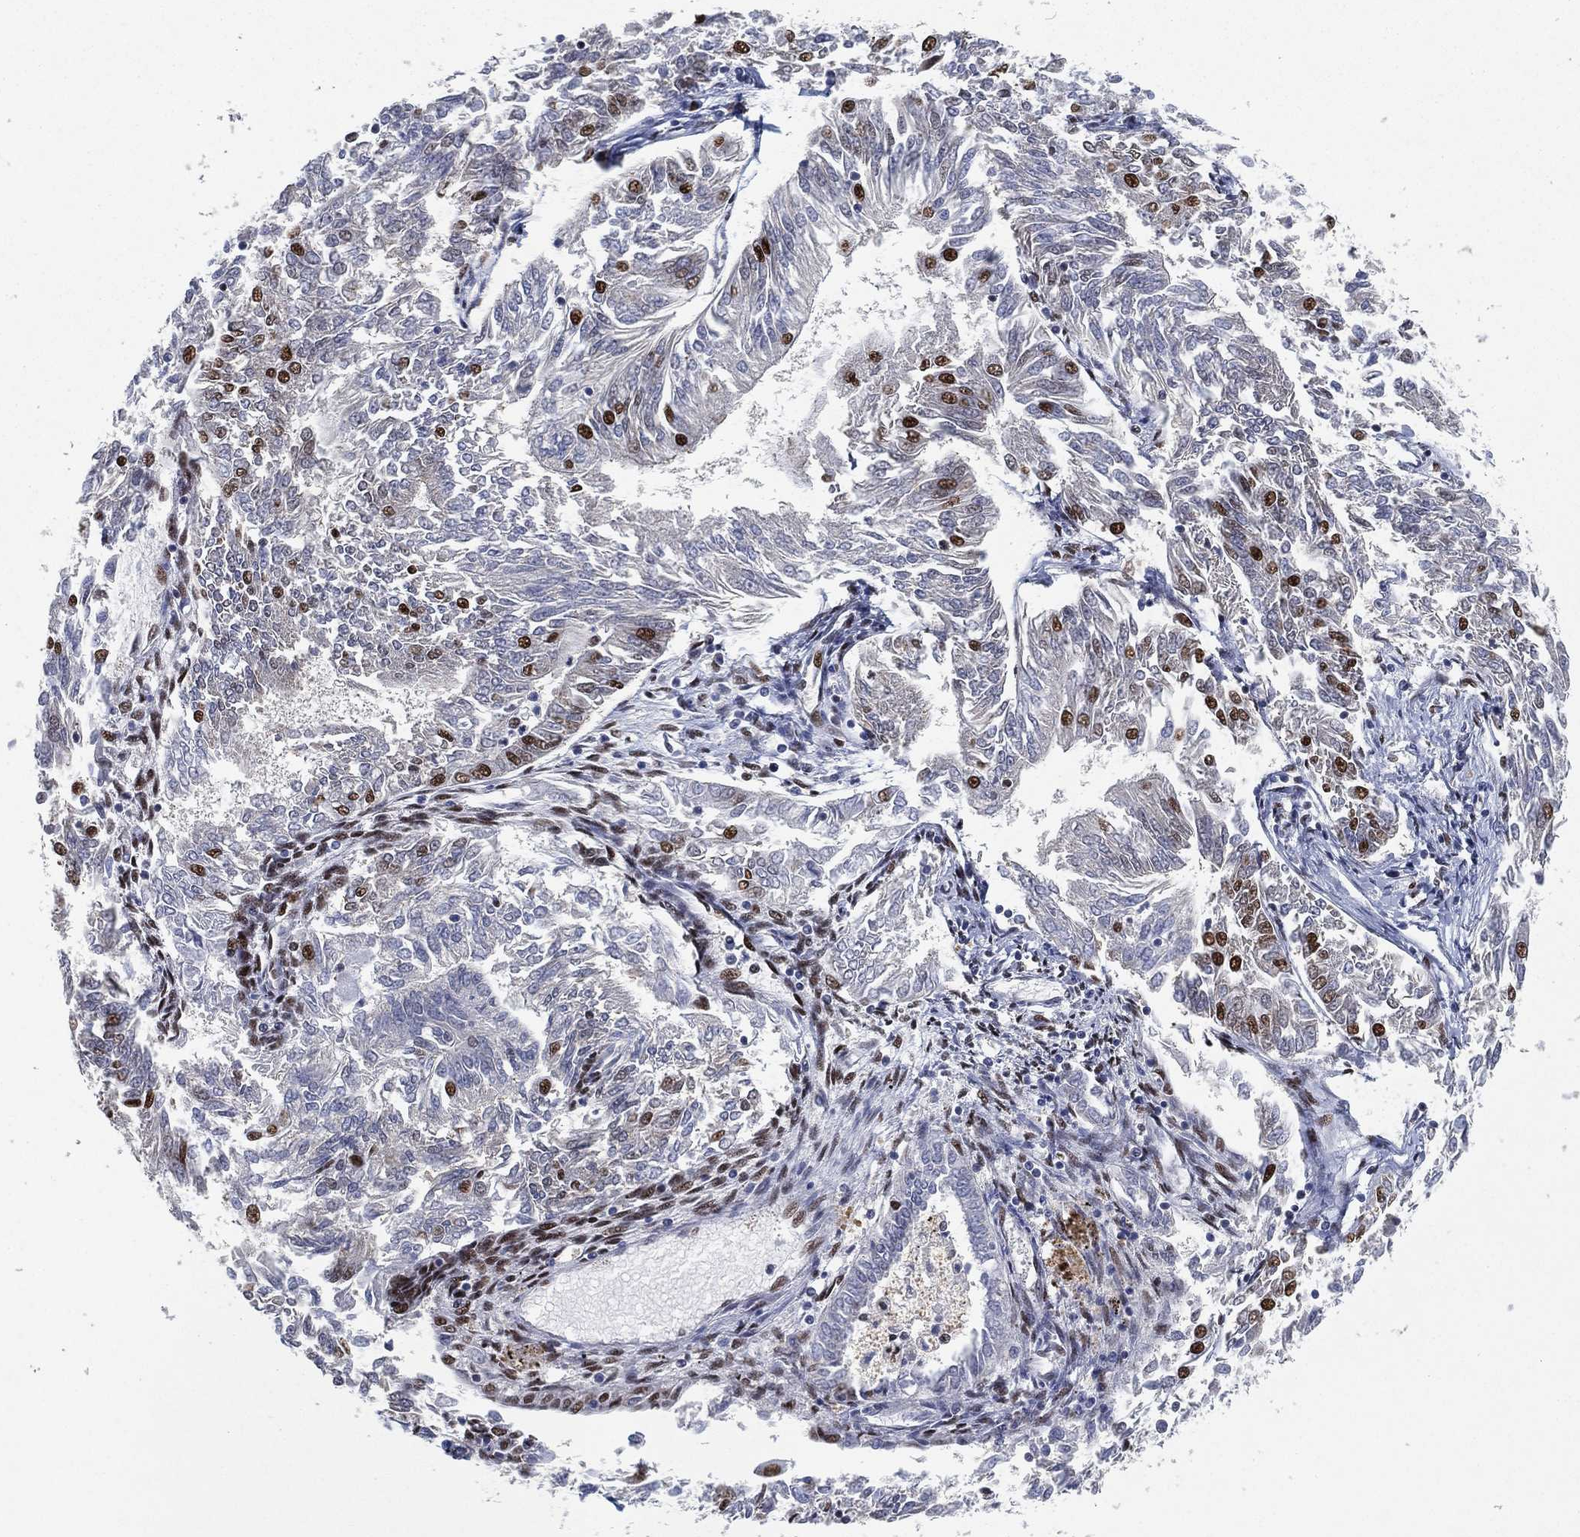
{"staining": {"intensity": "strong", "quantity": "<25%", "location": "nuclear"}, "tissue": "endometrial cancer", "cell_type": "Tumor cells", "image_type": "cancer", "snomed": [{"axis": "morphology", "description": "Adenocarcinoma, NOS"}, {"axis": "topography", "description": "Endometrium"}], "caption": "Protein staining exhibits strong nuclear expression in approximately <25% of tumor cells in endometrial adenocarcinoma.", "gene": "DDX27", "patient": {"sex": "female", "age": 58}}